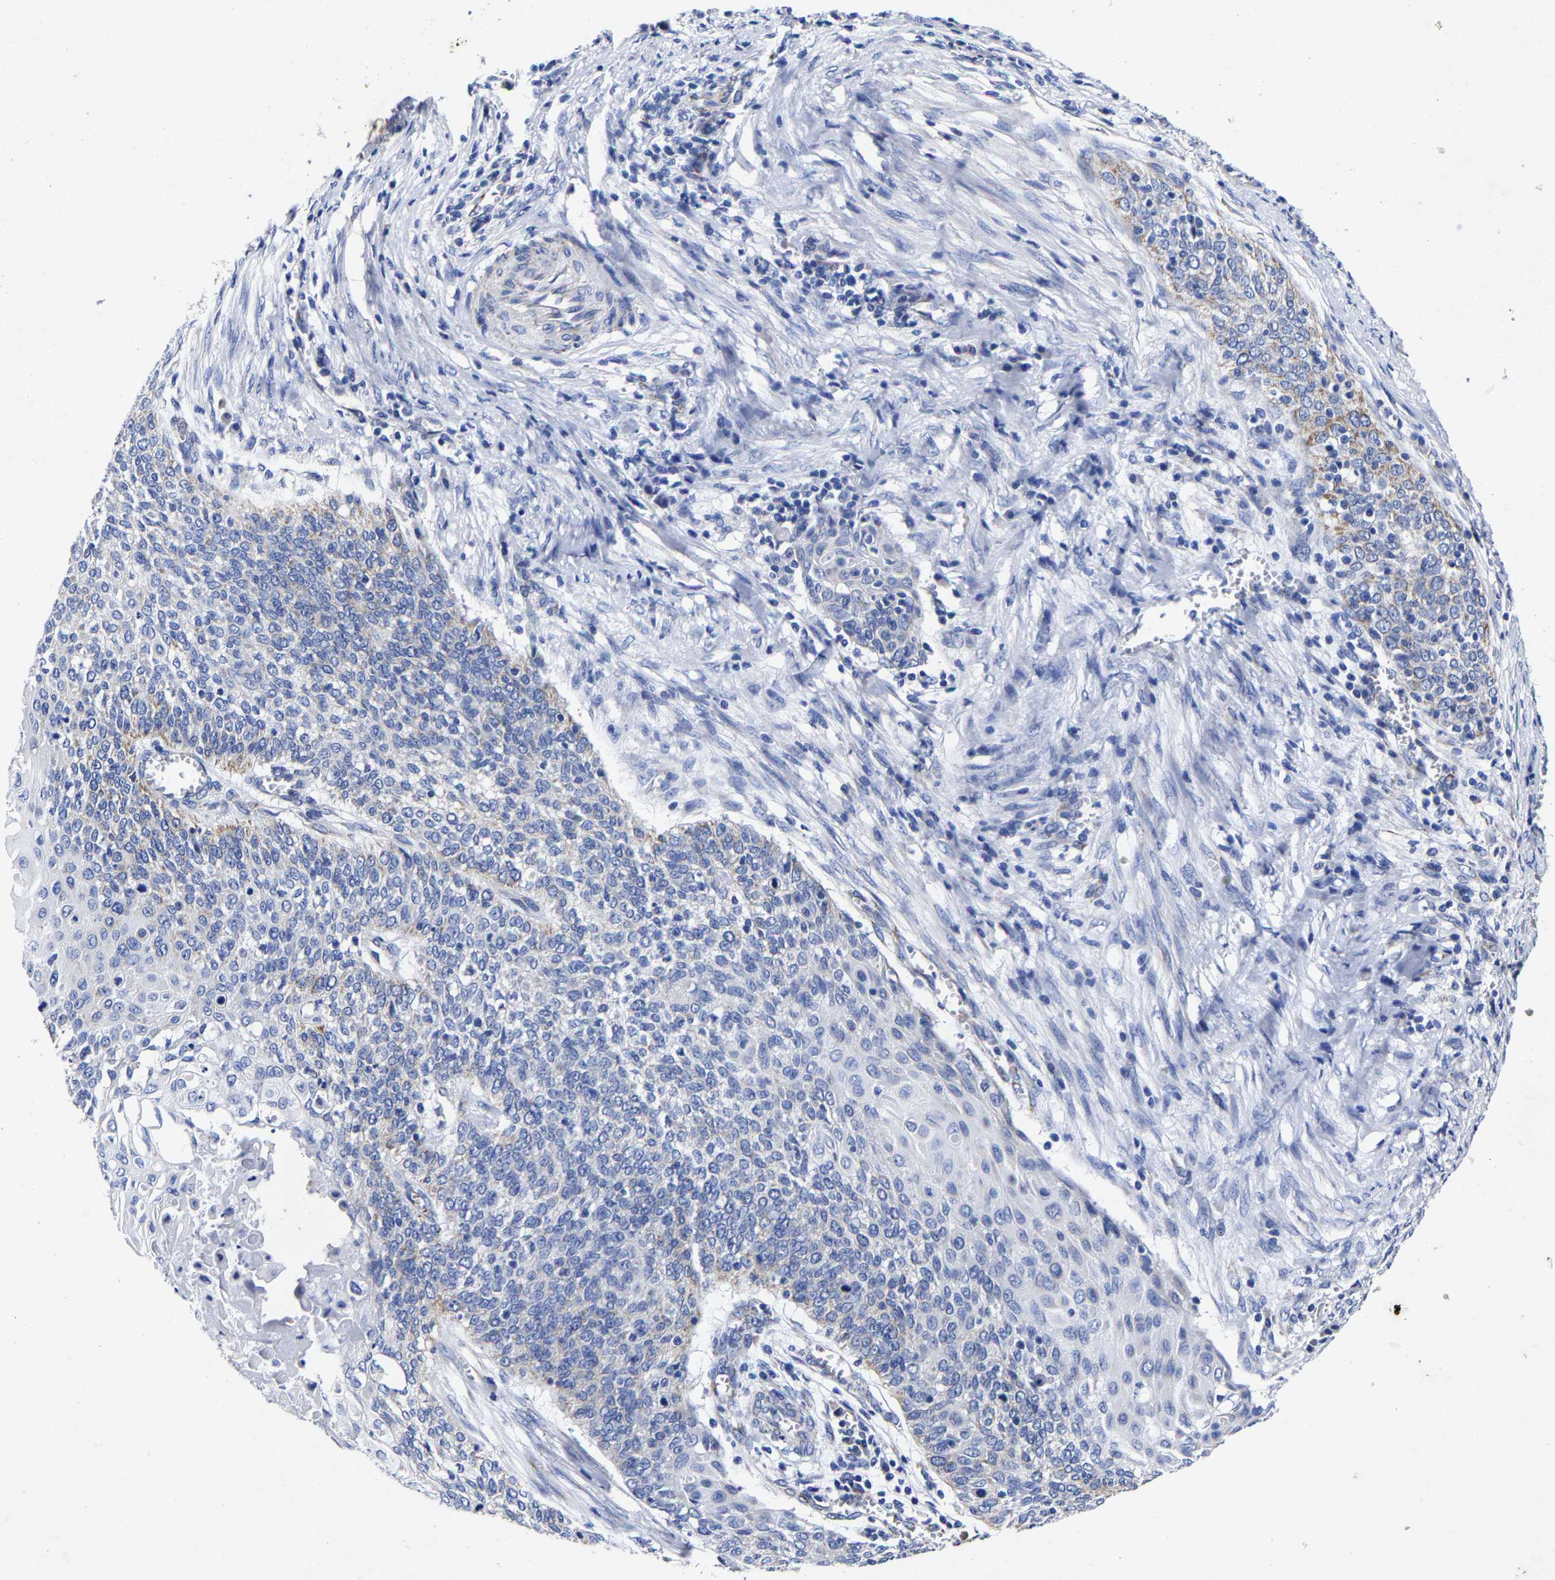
{"staining": {"intensity": "moderate", "quantity": "<25%", "location": "cytoplasmic/membranous"}, "tissue": "cervical cancer", "cell_type": "Tumor cells", "image_type": "cancer", "snomed": [{"axis": "morphology", "description": "Squamous cell carcinoma, NOS"}, {"axis": "topography", "description": "Cervix"}], "caption": "This image displays immunohistochemistry (IHC) staining of cervical squamous cell carcinoma, with low moderate cytoplasmic/membranous staining in approximately <25% of tumor cells.", "gene": "AASS", "patient": {"sex": "female", "age": 39}}